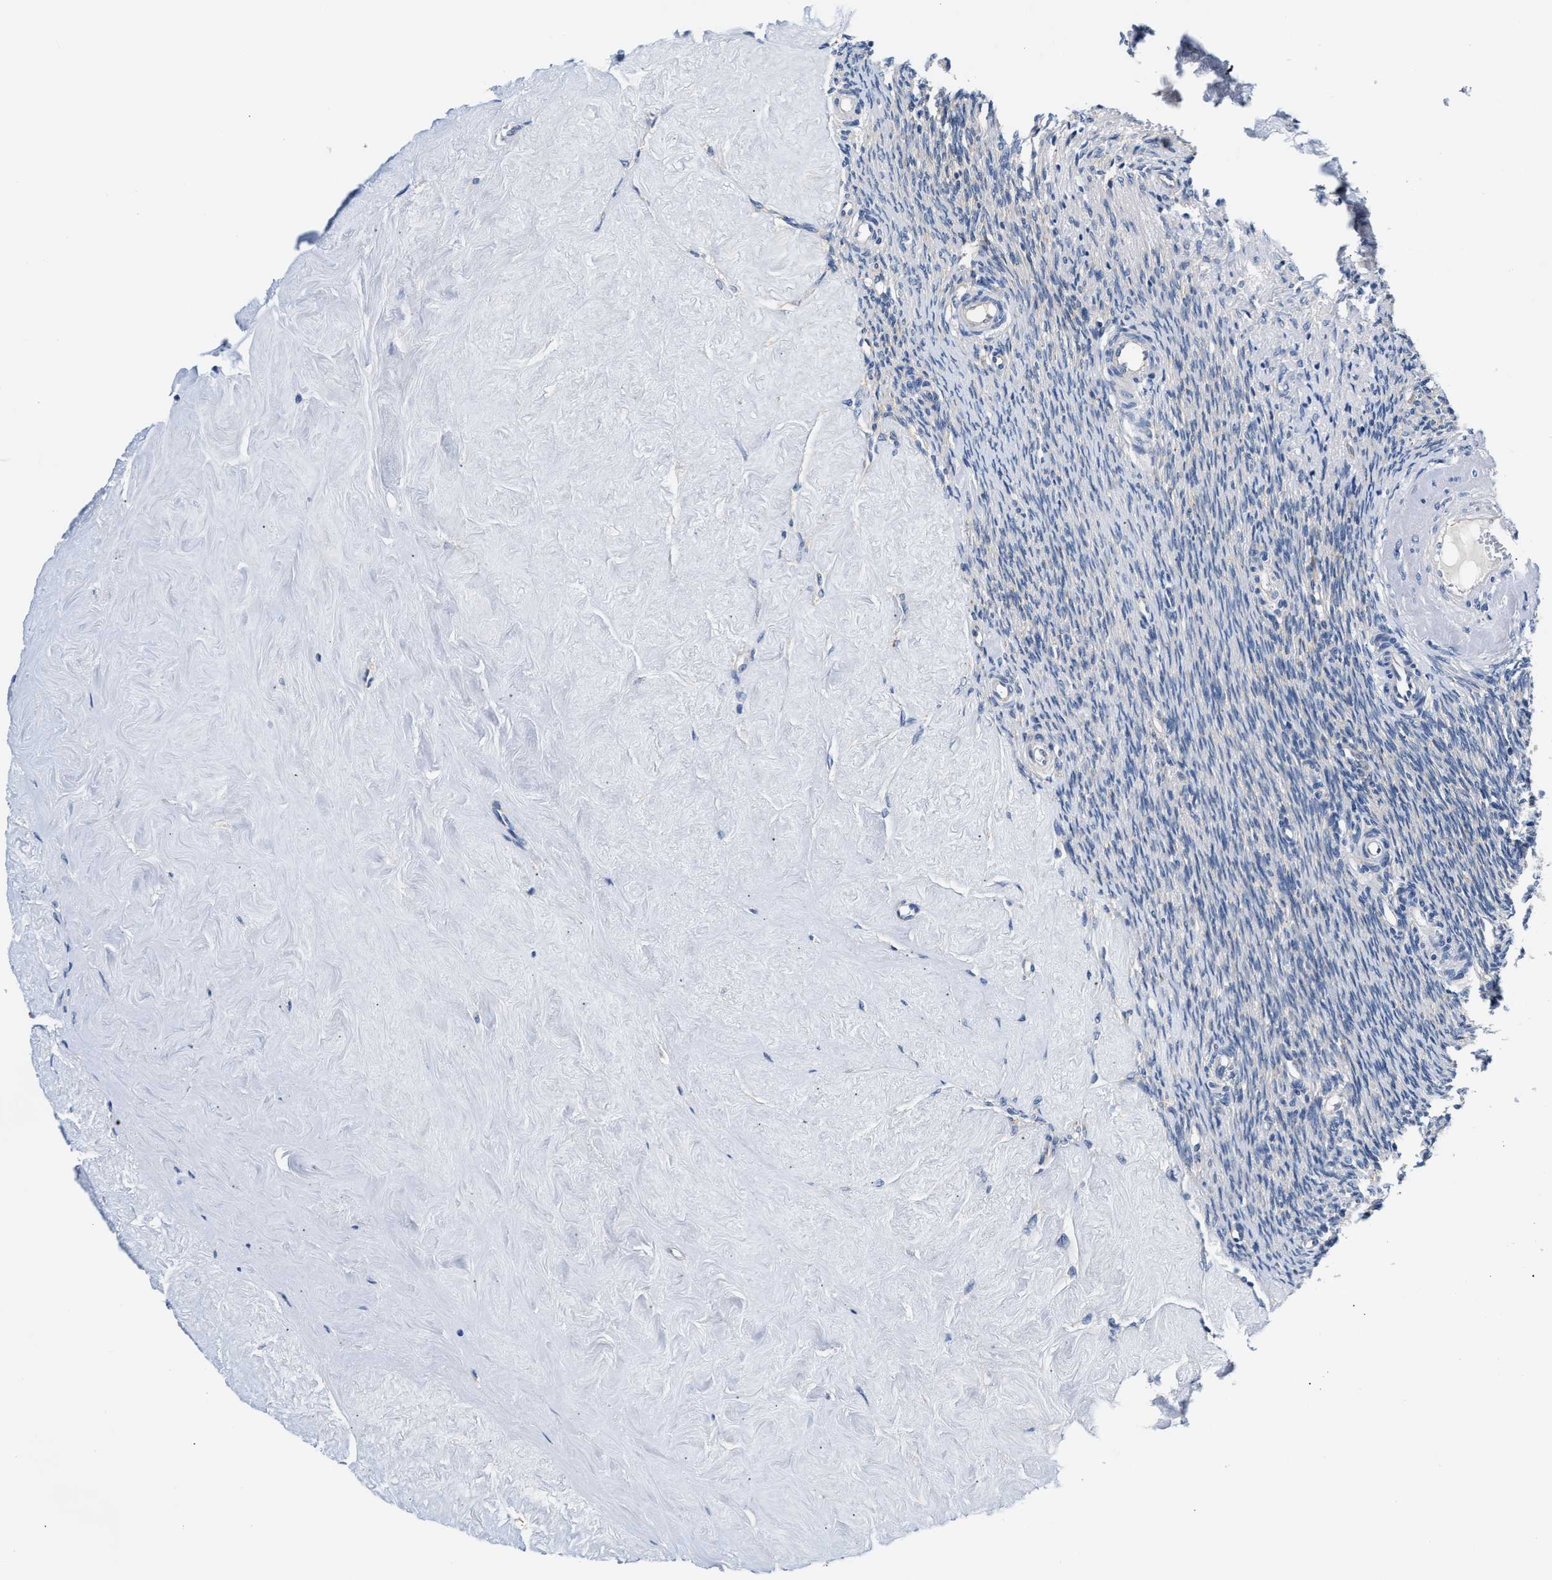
{"staining": {"intensity": "weak", "quantity": ">75%", "location": "cytoplasmic/membranous"}, "tissue": "ovary", "cell_type": "Follicle cells", "image_type": "normal", "snomed": [{"axis": "morphology", "description": "Normal tissue, NOS"}, {"axis": "topography", "description": "Ovary"}], "caption": "Brown immunohistochemical staining in benign human ovary demonstrates weak cytoplasmic/membranous staining in approximately >75% of follicle cells. (Brightfield microscopy of DAB IHC at high magnification).", "gene": "FAM185A", "patient": {"sex": "female", "age": 41}}